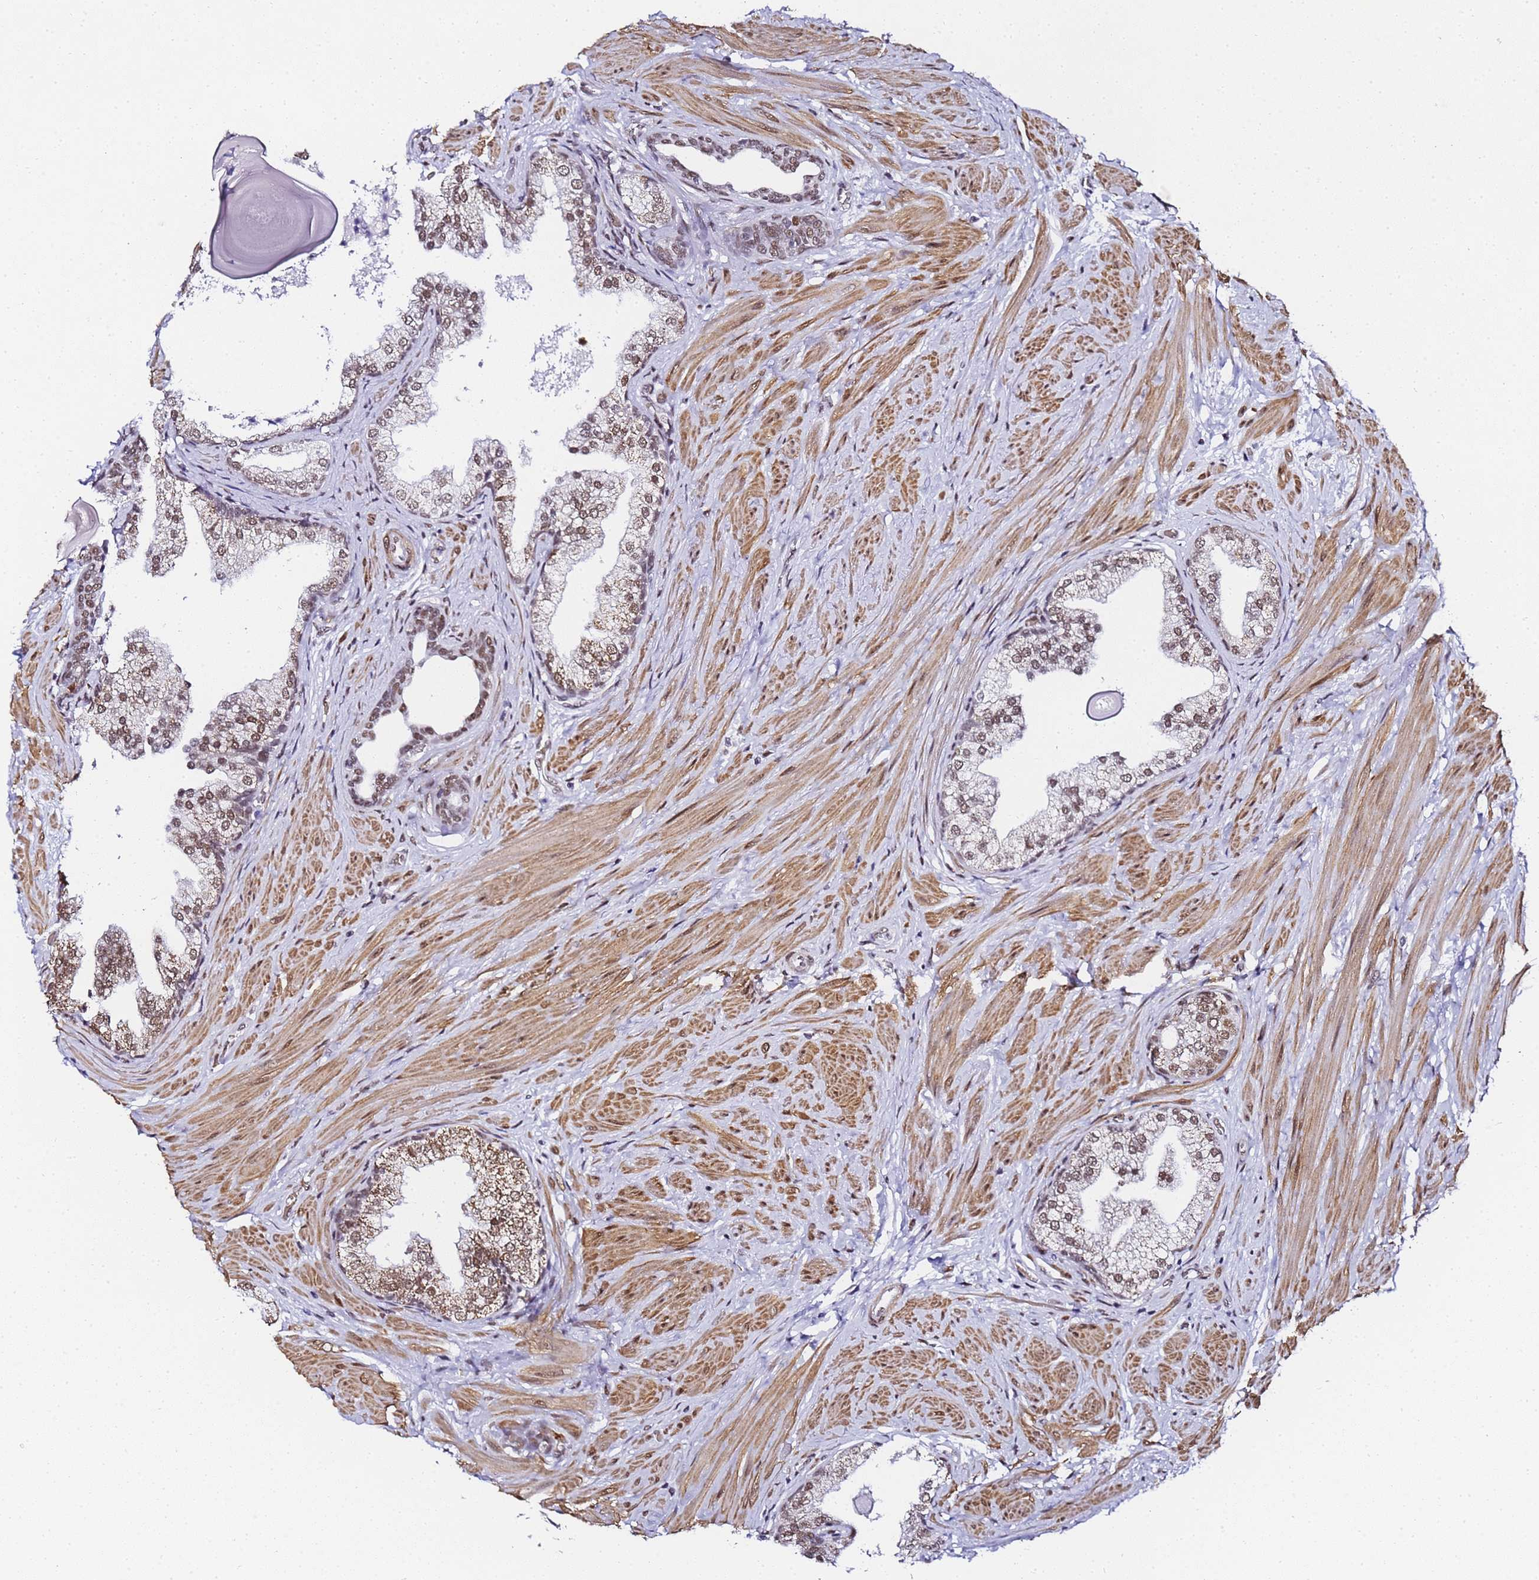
{"staining": {"intensity": "moderate", "quantity": ">75%", "location": "cytoplasmic/membranous,nuclear"}, "tissue": "prostate", "cell_type": "Glandular cells", "image_type": "normal", "snomed": [{"axis": "morphology", "description": "Normal tissue, NOS"}, {"axis": "topography", "description": "Prostate"}], "caption": "Protein staining exhibits moderate cytoplasmic/membranous,nuclear expression in approximately >75% of glandular cells in normal prostate. The staining was performed using DAB to visualize the protein expression in brown, while the nuclei were stained in blue with hematoxylin (Magnification: 20x).", "gene": "POLR1A", "patient": {"sex": "male", "age": 48}}